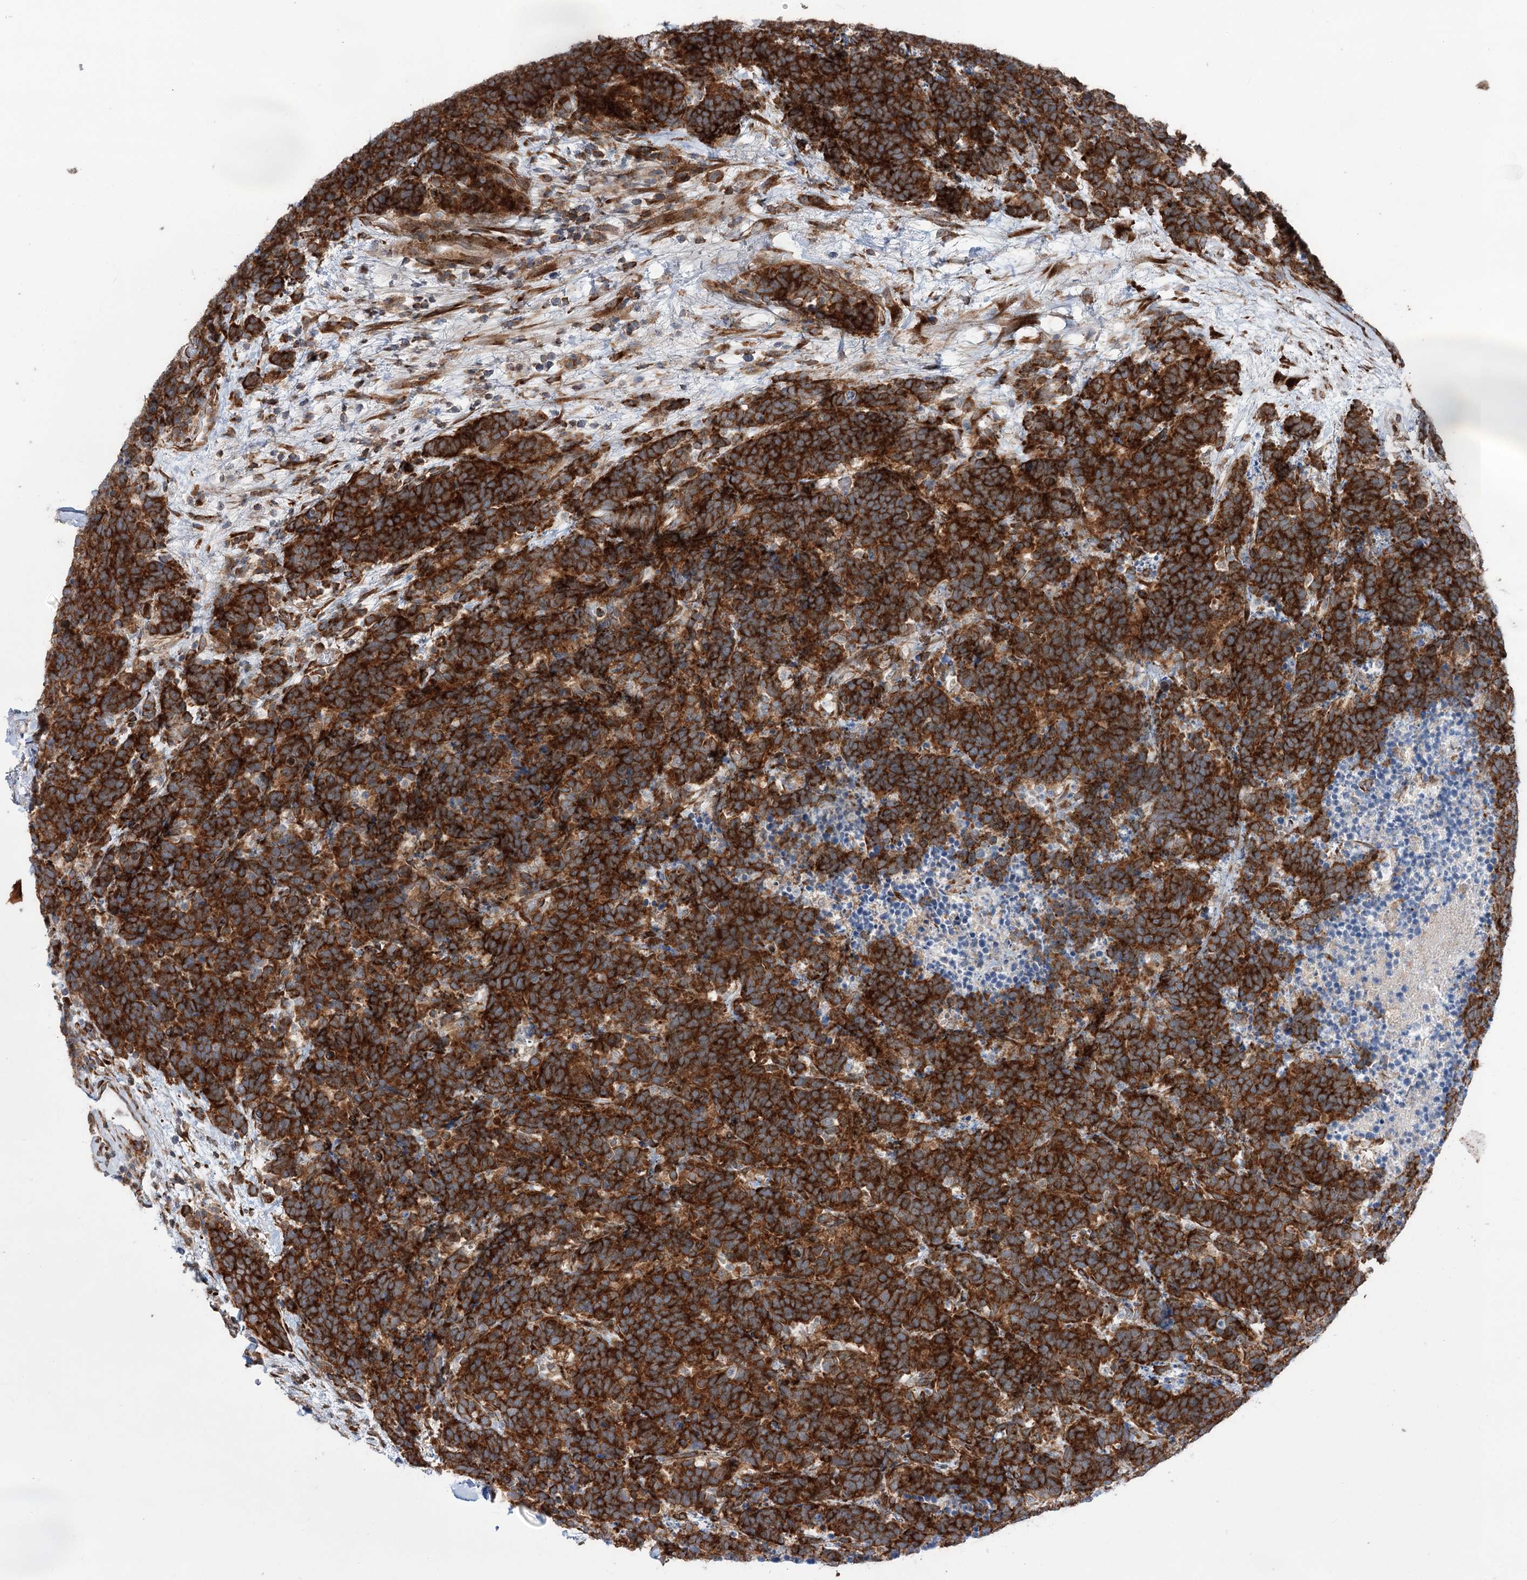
{"staining": {"intensity": "strong", "quantity": ">75%", "location": "cytoplasmic/membranous"}, "tissue": "carcinoid", "cell_type": "Tumor cells", "image_type": "cancer", "snomed": [{"axis": "morphology", "description": "Carcinoma, NOS"}, {"axis": "morphology", "description": "Carcinoid, malignant, NOS"}, {"axis": "topography", "description": "Urinary bladder"}], "caption": "Immunohistochemistry (IHC) histopathology image of neoplastic tissue: human carcinoid stained using immunohistochemistry (IHC) exhibits high levels of strong protein expression localized specifically in the cytoplasmic/membranous of tumor cells, appearing as a cytoplasmic/membranous brown color.", "gene": "VWA2", "patient": {"sex": "male", "age": 57}}